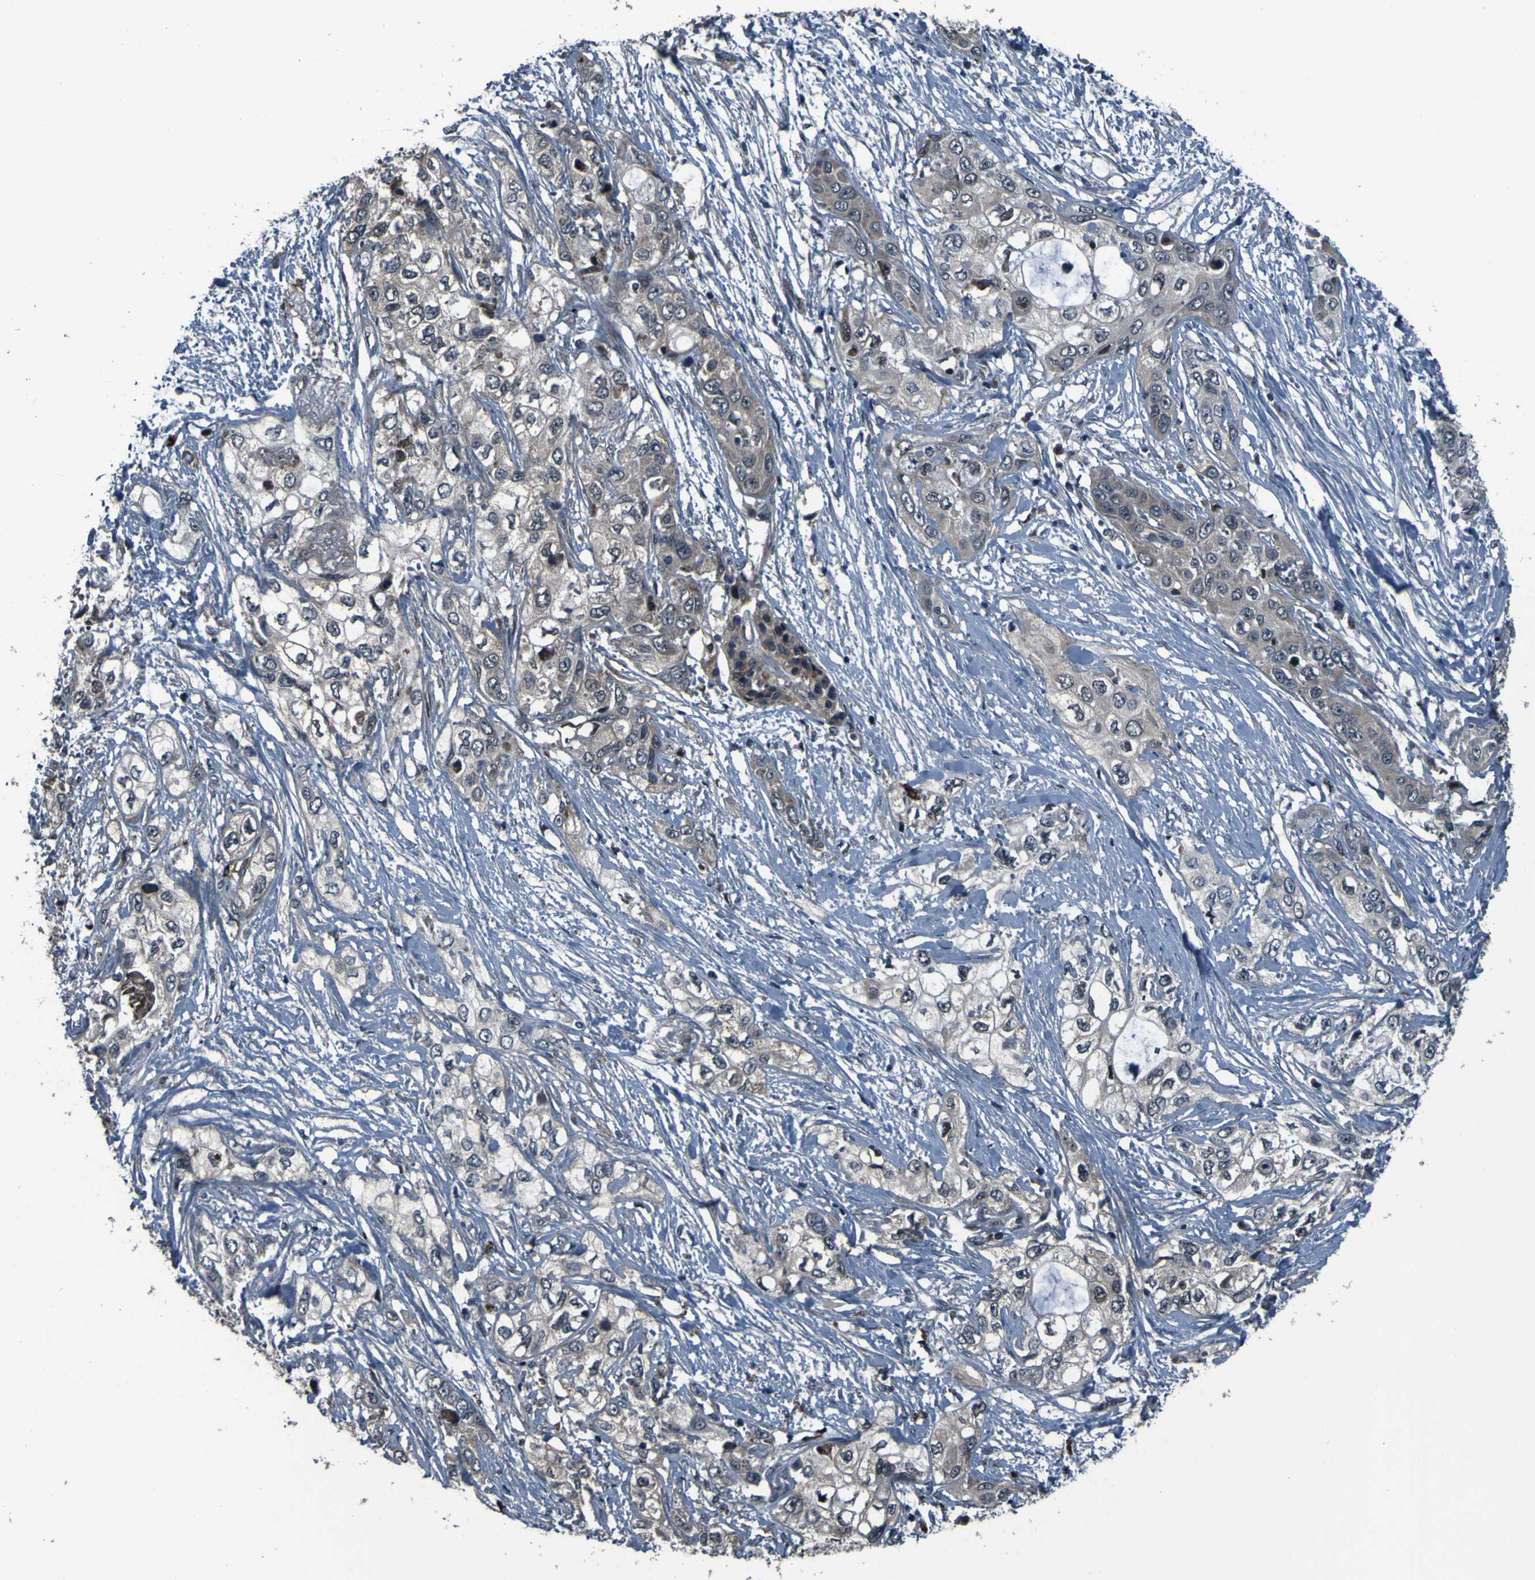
{"staining": {"intensity": "weak", "quantity": ">75%", "location": "cytoplasmic/membranous"}, "tissue": "pancreatic cancer", "cell_type": "Tumor cells", "image_type": "cancer", "snomed": [{"axis": "morphology", "description": "Adenocarcinoma, NOS"}, {"axis": "topography", "description": "Pancreas"}], "caption": "Pancreatic cancer stained with a protein marker exhibits weak staining in tumor cells.", "gene": "OSTM1", "patient": {"sex": "female", "age": 70}}